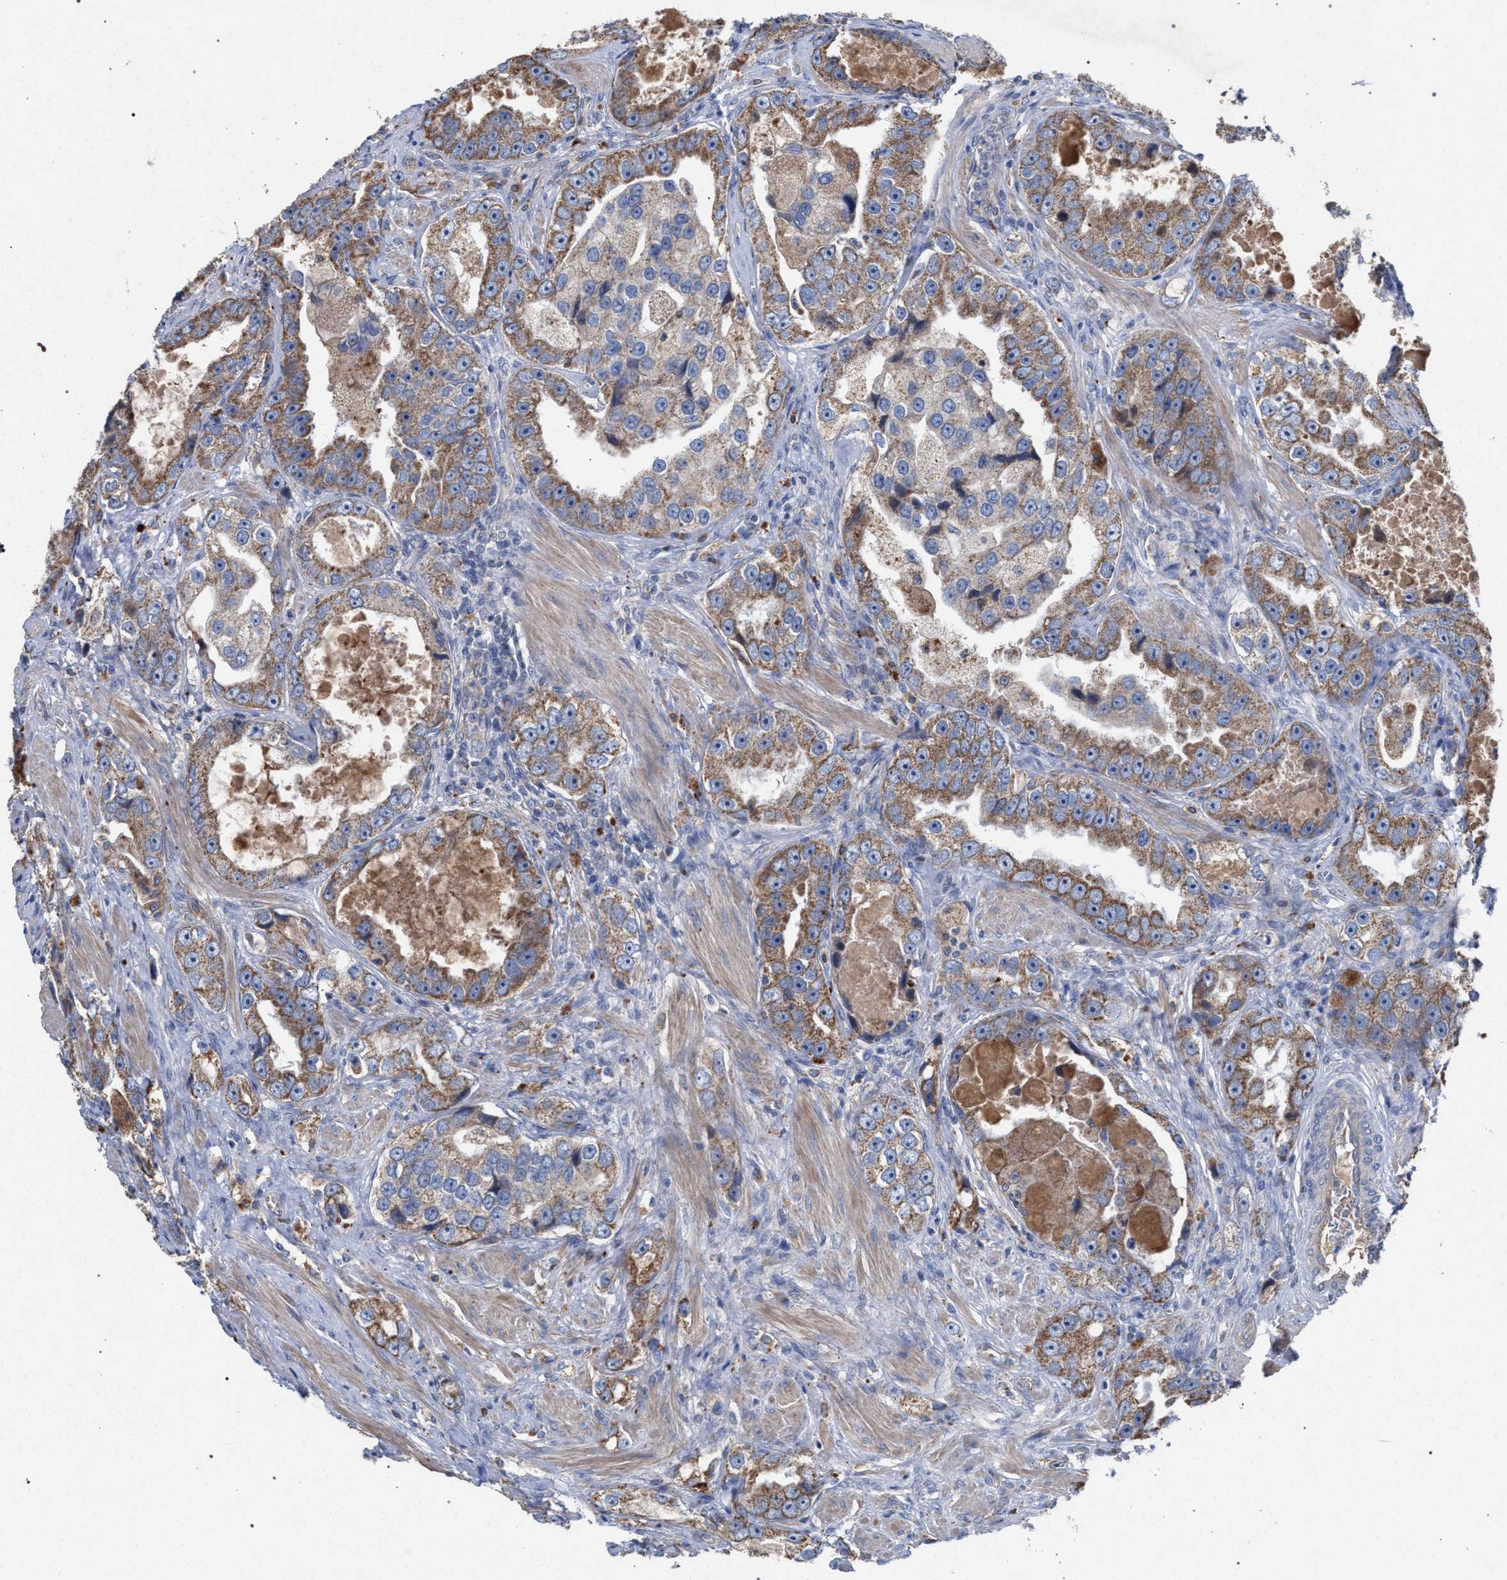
{"staining": {"intensity": "moderate", "quantity": ">75%", "location": "cytoplasmic/membranous"}, "tissue": "prostate cancer", "cell_type": "Tumor cells", "image_type": "cancer", "snomed": [{"axis": "morphology", "description": "Adenocarcinoma, High grade"}, {"axis": "topography", "description": "Prostate"}], "caption": "Prostate adenocarcinoma (high-grade) stained with a protein marker exhibits moderate staining in tumor cells.", "gene": "BCL2L12", "patient": {"sex": "male", "age": 63}}